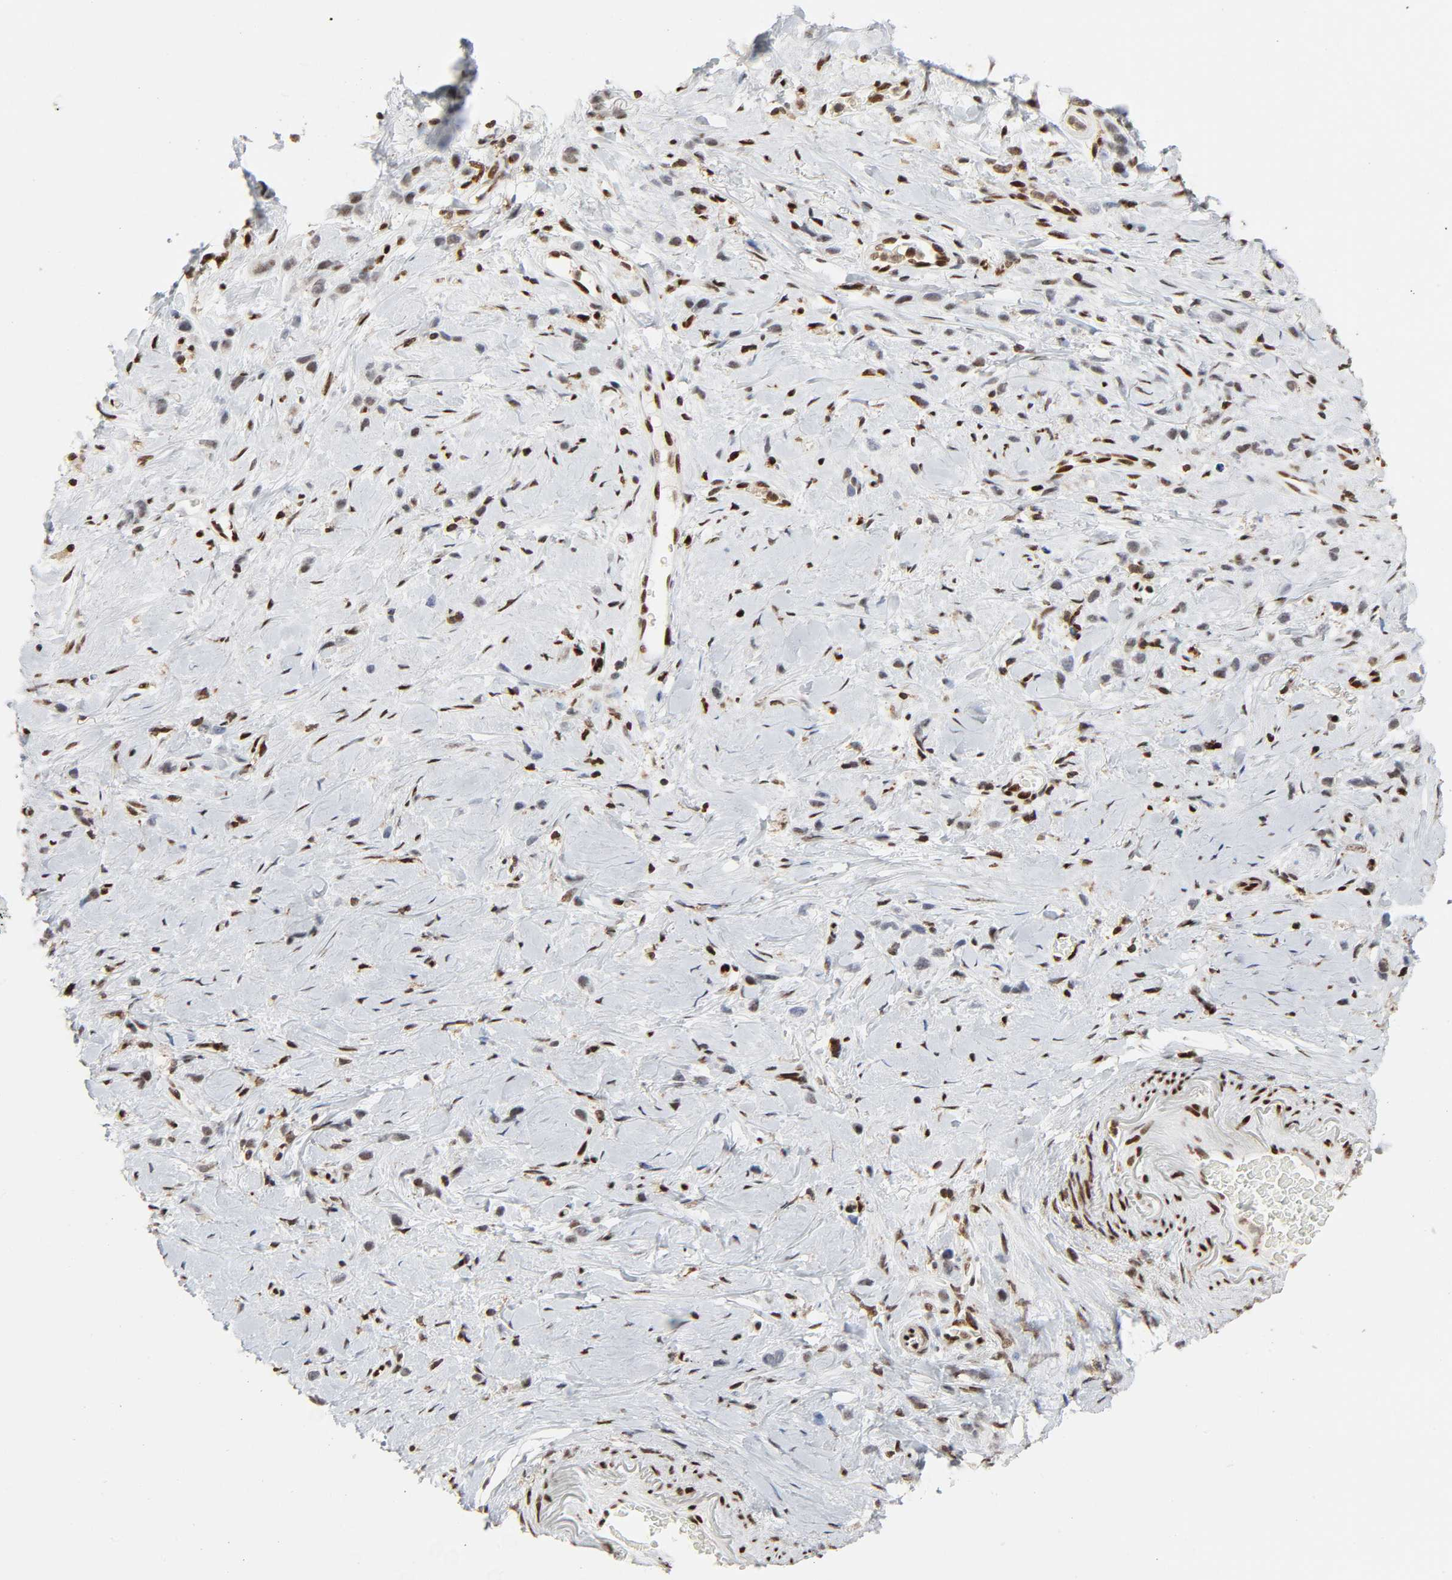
{"staining": {"intensity": "moderate", "quantity": "25%-75%", "location": "nuclear"}, "tissue": "stomach cancer", "cell_type": "Tumor cells", "image_type": "cancer", "snomed": [{"axis": "morphology", "description": "Normal tissue, NOS"}, {"axis": "morphology", "description": "Adenocarcinoma, NOS"}, {"axis": "morphology", "description": "Adenocarcinoma, High grade"}, {"axis": "topography", "description": "Stomach, upper"}, {"axis": "topography", "description": "Stomach"}], "caption": "Immunohistochemistry (IHC) (DAB (3,3'-diaminobenzidine)) staining of human stomach high-grade adenocarcinoma reveals moderate nuclear protein expression in approximately 25%-75% of tumor cells. (DAB (3,3'-diaminobenzidine) IHC with brightfield microscopy, high magnification).", "gene": "WAS", "patient": {"sex": "female", "age": 65}}